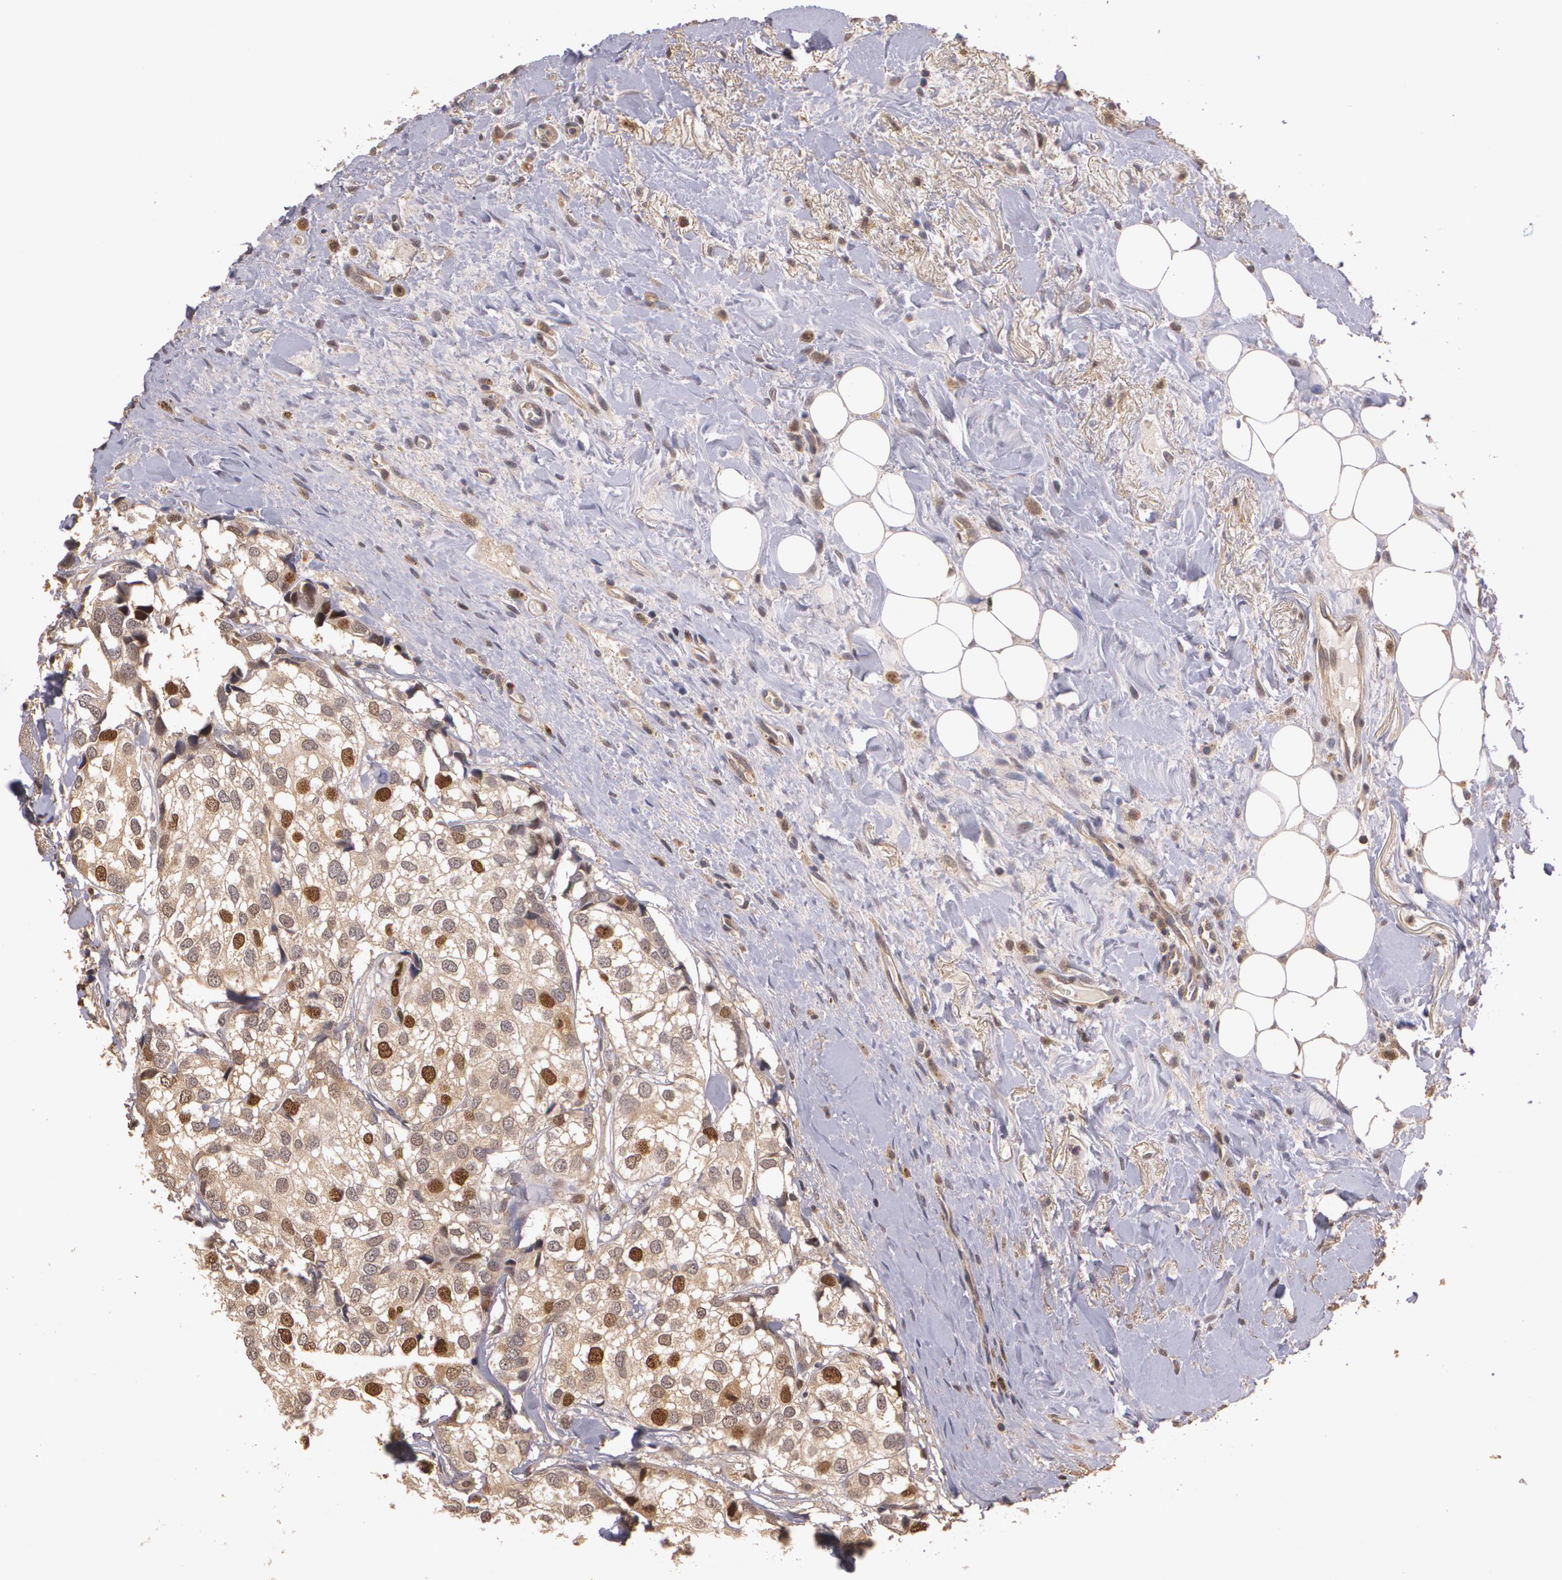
{"staining": {"intensity": "strong", "quantity": "25%-75%", "location": "cytoplasmic/membranous,nuclear"}, "tissue": "breast cancer", "cell_type": "Tumor cells", "image_type": "cancer", "snomed": [{"axis": "morphology", "description": "Duct carcinoma"}, {"axis": "topography", "description": "Breast"}], "caption": "Protein staining of breast invasive ductal carcinoma tissue shows strong cytoplasmic/membranous and nuclear staining in about 25%-75% of tumor cells.", "gene": "BRCA1", "patient": {"sex": "female", "age": 68}}